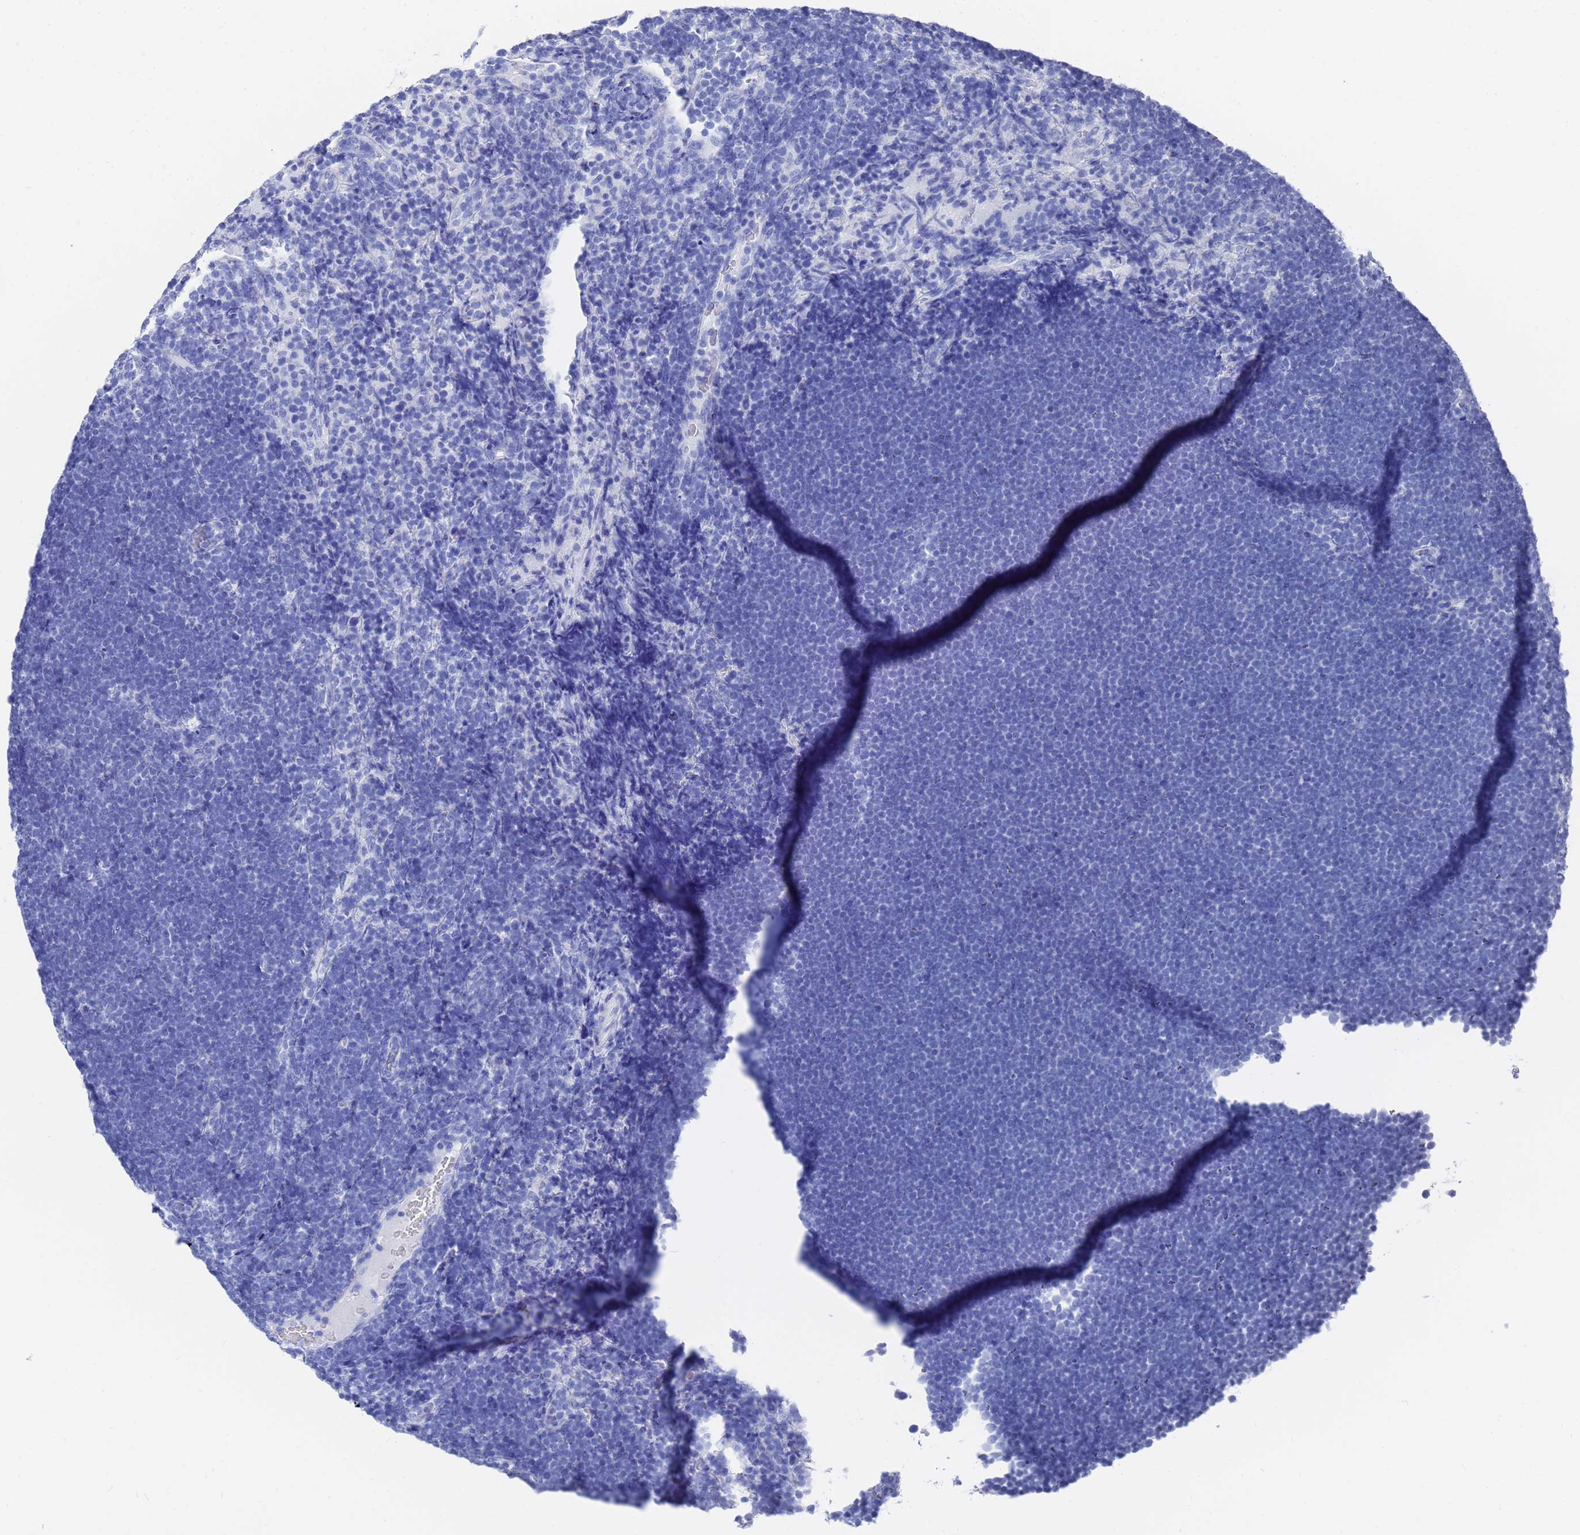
{"staining": {"intensity": "negative", "quantity": "none", "location": "none"}, "tissue": "lymphoma", "cell_type": "Tumor cells", "image_type": "cancer", "snomed": [{"axis": "morphology", "description": "Malignant lymphoma, non-Hodgkin's type, High grade"}, {"axis": "topography", "description": "Lymph node"}], "caption": "The immunohistochemistry photomicrograph has no significant positivity in tumor cells of malignant lymphoma, non-Hodgkin's type (high-grade) tissue.", "gene": "GGT1", "patient": {"sex": "male", "age": 13}}